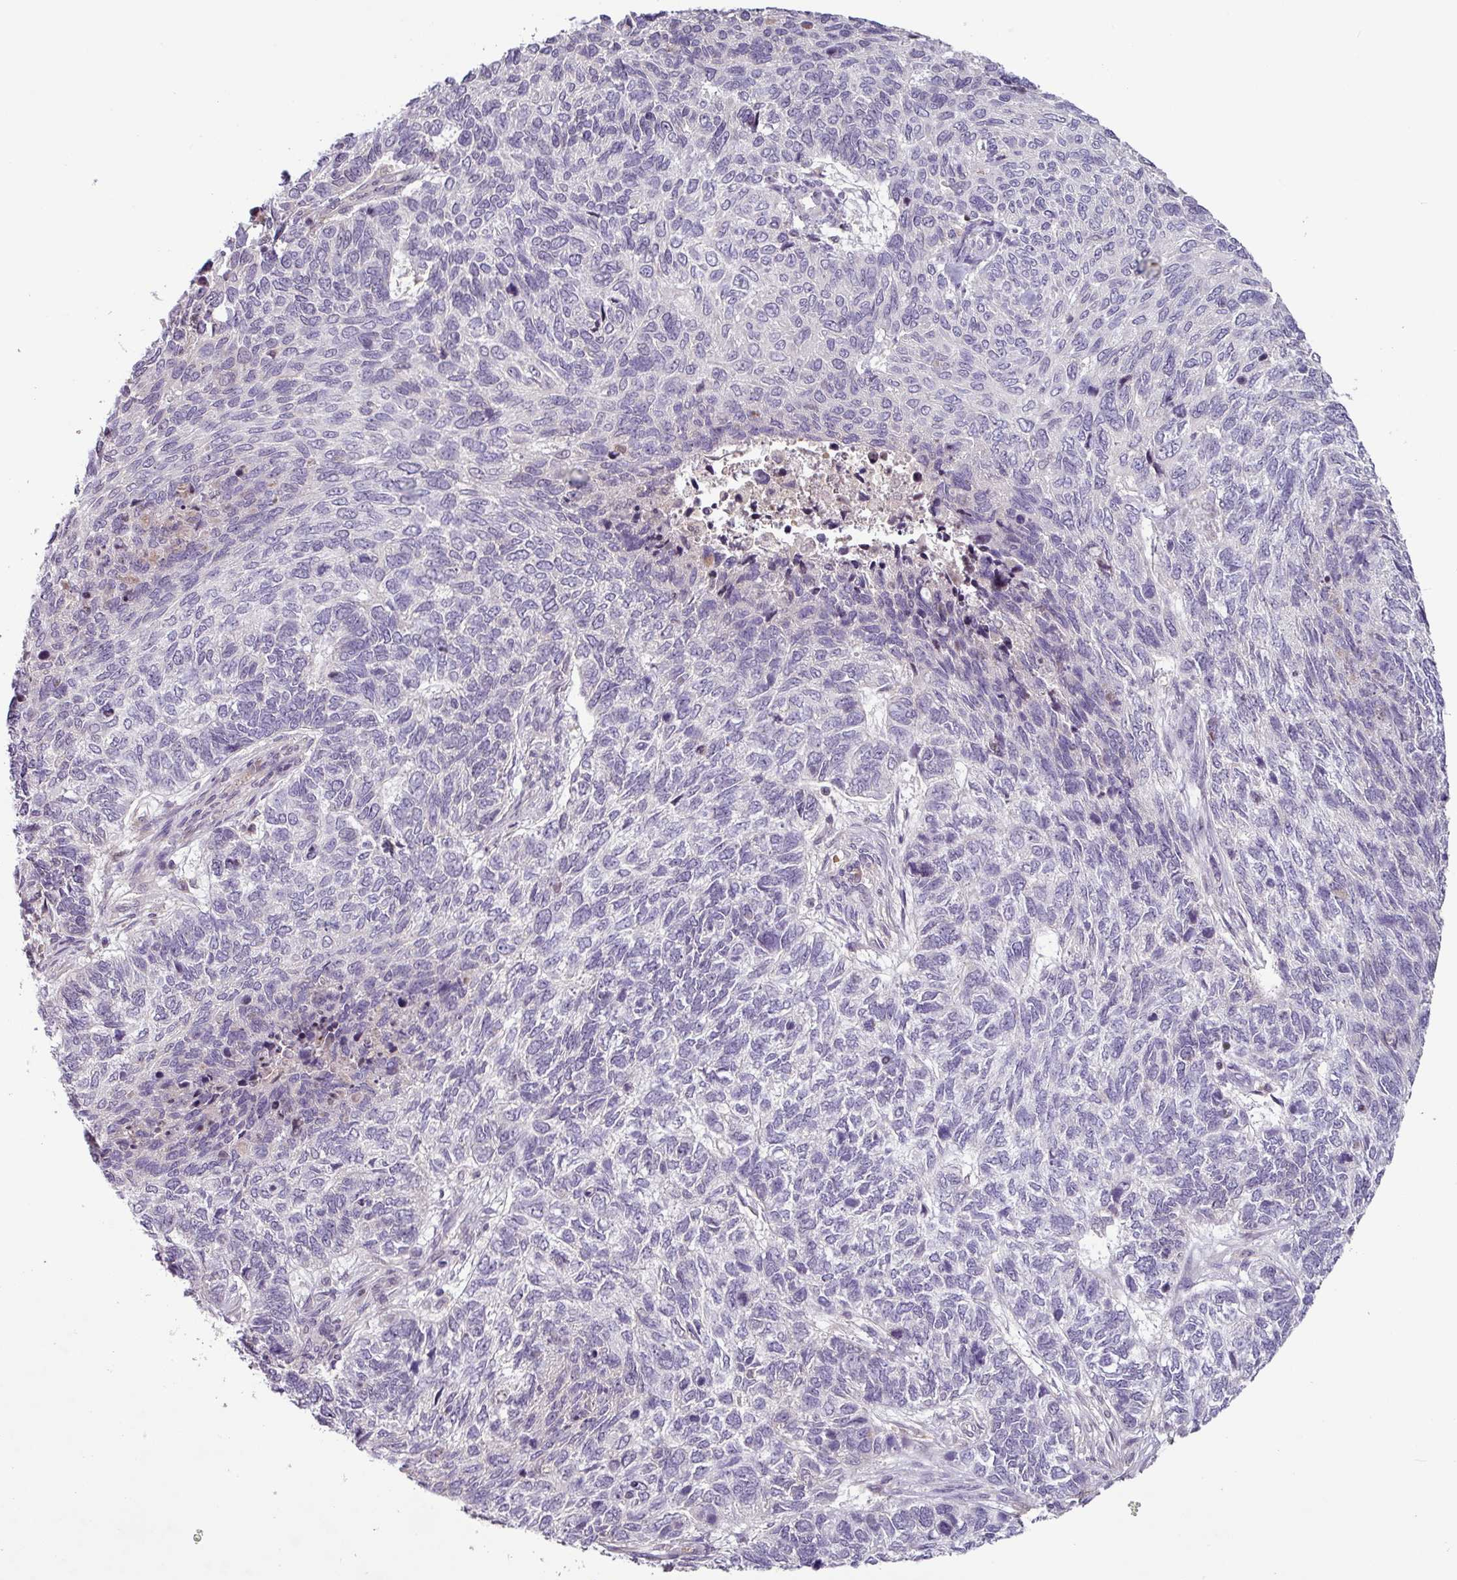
{"staining": {"intensity": "negative", "quantity": "none", "location": "none"}, "tissue": "skin cancer", "cell_type": "Tumor cells", "image_type": "cancer", "snomed": [{"axis": "morphology", "description": "Basal cell carcinoma"}, {"axis": "topography", "description": "Skin"}], "caption": "This image is of skin cancer (basal cell carcinoma) stained with immunohistochemistry (IHC) to label a protein in brown with the nuclei are counter-stained blue. There is no staining in tumor cells. Nuclei are stained in blue.", "gene": "SLC5A10", "patient": {"sex": "female", "age": 65}}